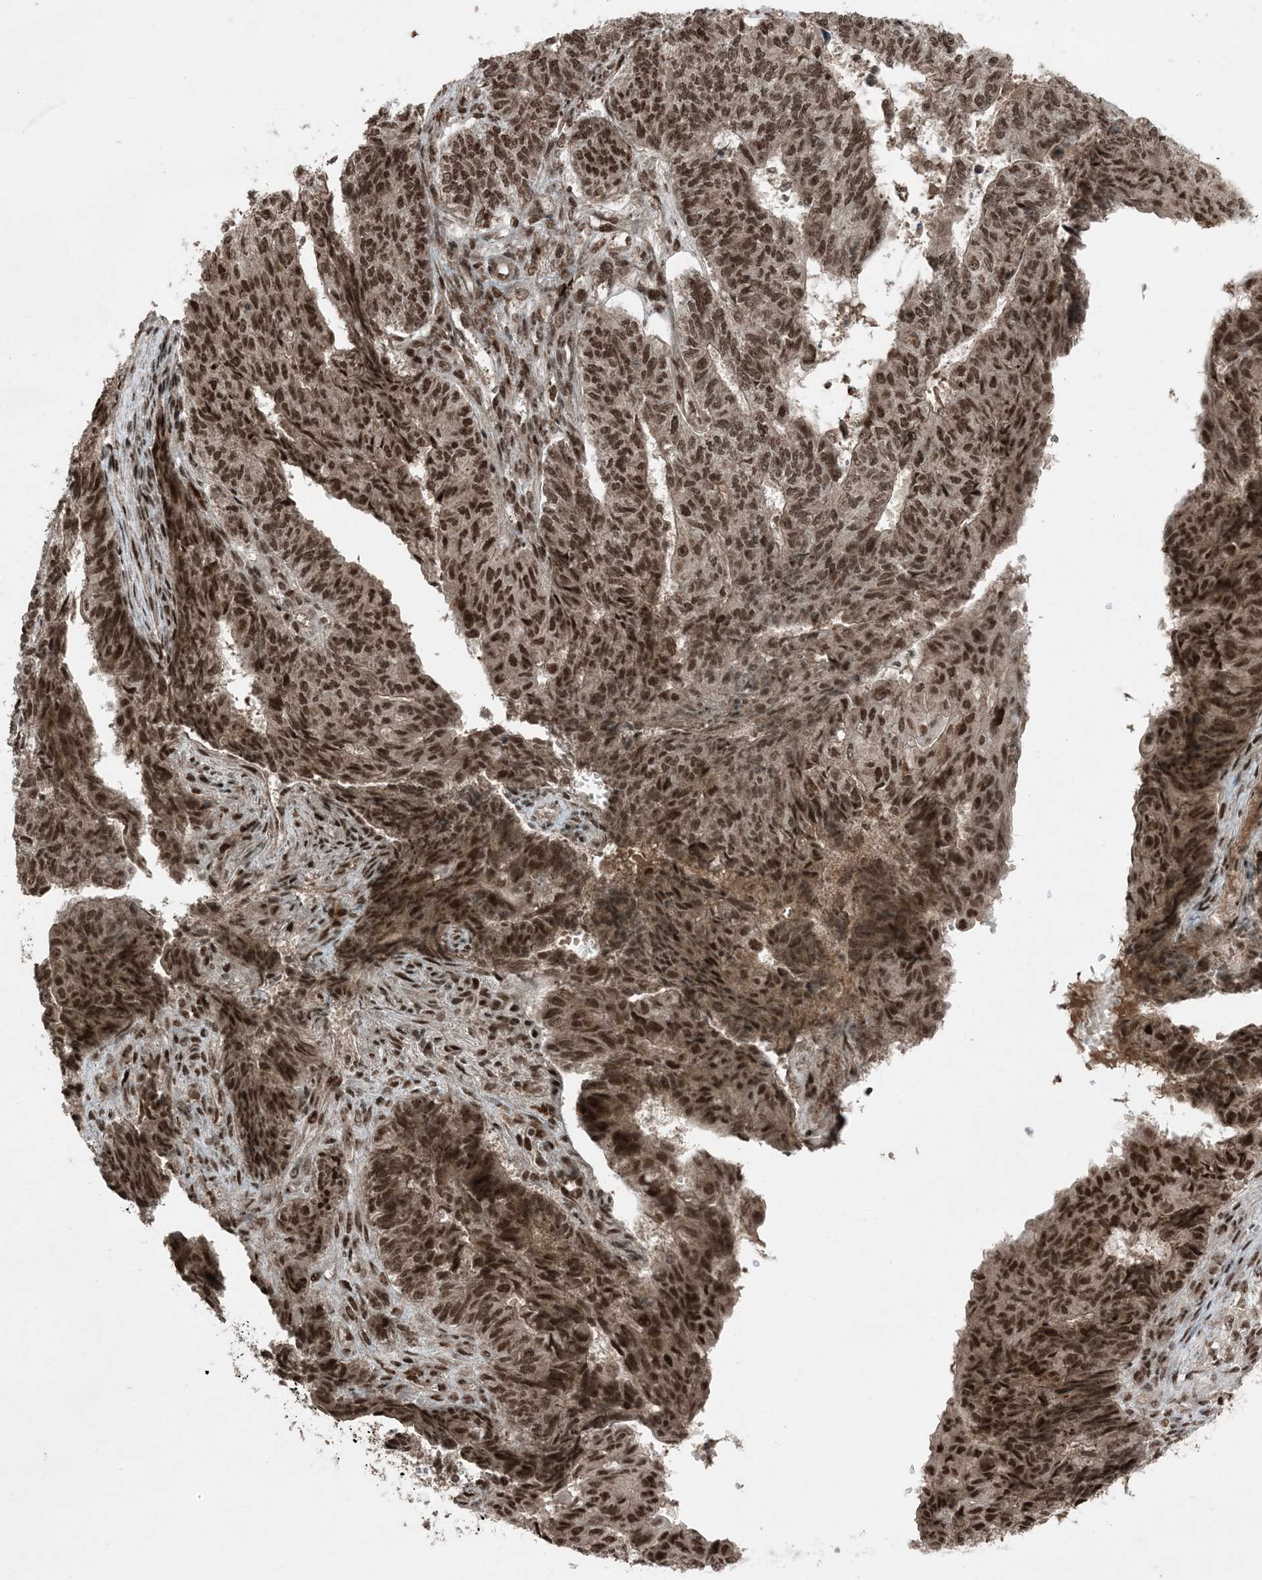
{"staining": {"intensity": "strong", "quantity": ">75%", "location": "nuclear"}, "tissue": "endometrial cancer", "cell_type": "Tumor cells", "image_type": "cancer", "snomed": [{"axis": "morphology", "description": "Adenocarcinoma, NOS"}, {"axis": "topography", "description": "Endometrium"}], "caption": "A high-resolution image shows IHC staining of endometrial cancer, which exhibits strong nuclear staining in approximately >75% of tumor cells. (DAB IHC with brightfield microscopy, high magnification).", "gene": "TRAPPC12", "patient": {"sex": "female", "age": 32}}